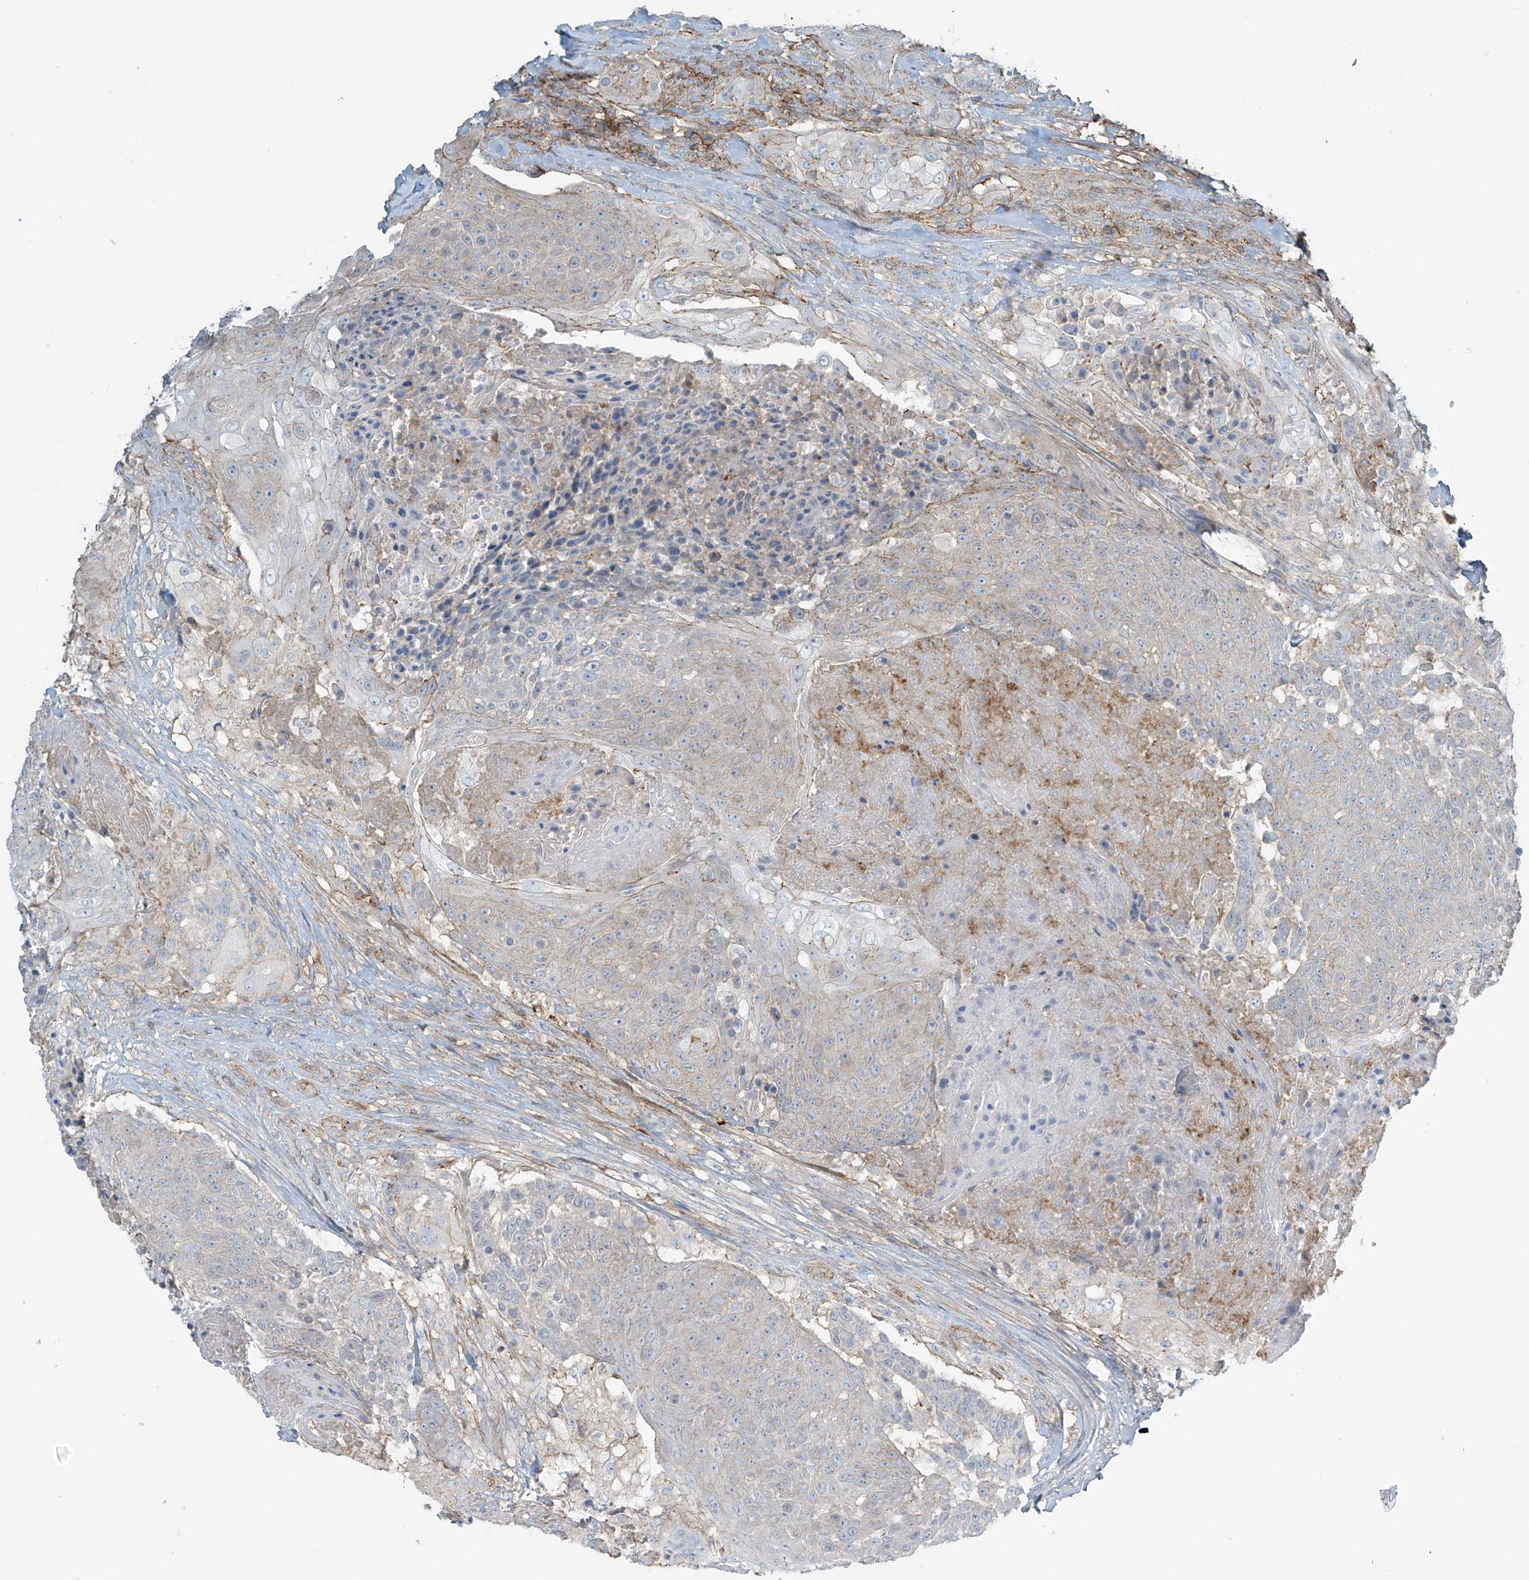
{"staining": {"intensity": "negative", "quantity": "none", "location": "none"}, "tissue": "urothelial cancer", "cell_type": "Tumor cells", "image_type": "cancer", "snomed": [{"axis": "morphology", "description": "Urothelial carcinoma, High grade"}, {"axis": "topography", "description": "Urinary bladder"}], "caption": "High power microscopy micrograph of an immunohistochemistry micrograph of urothelial carcinoma (high-grade), revealing no significant positivity in tumor cells. (DAB (3,3'-diaminobenzidine) immunohistochemistry (IHC) visualized using brightfield microscopy, high magnification).", "gene": "SLC9A2", "patient": {"sex": "female", "age": 63}}